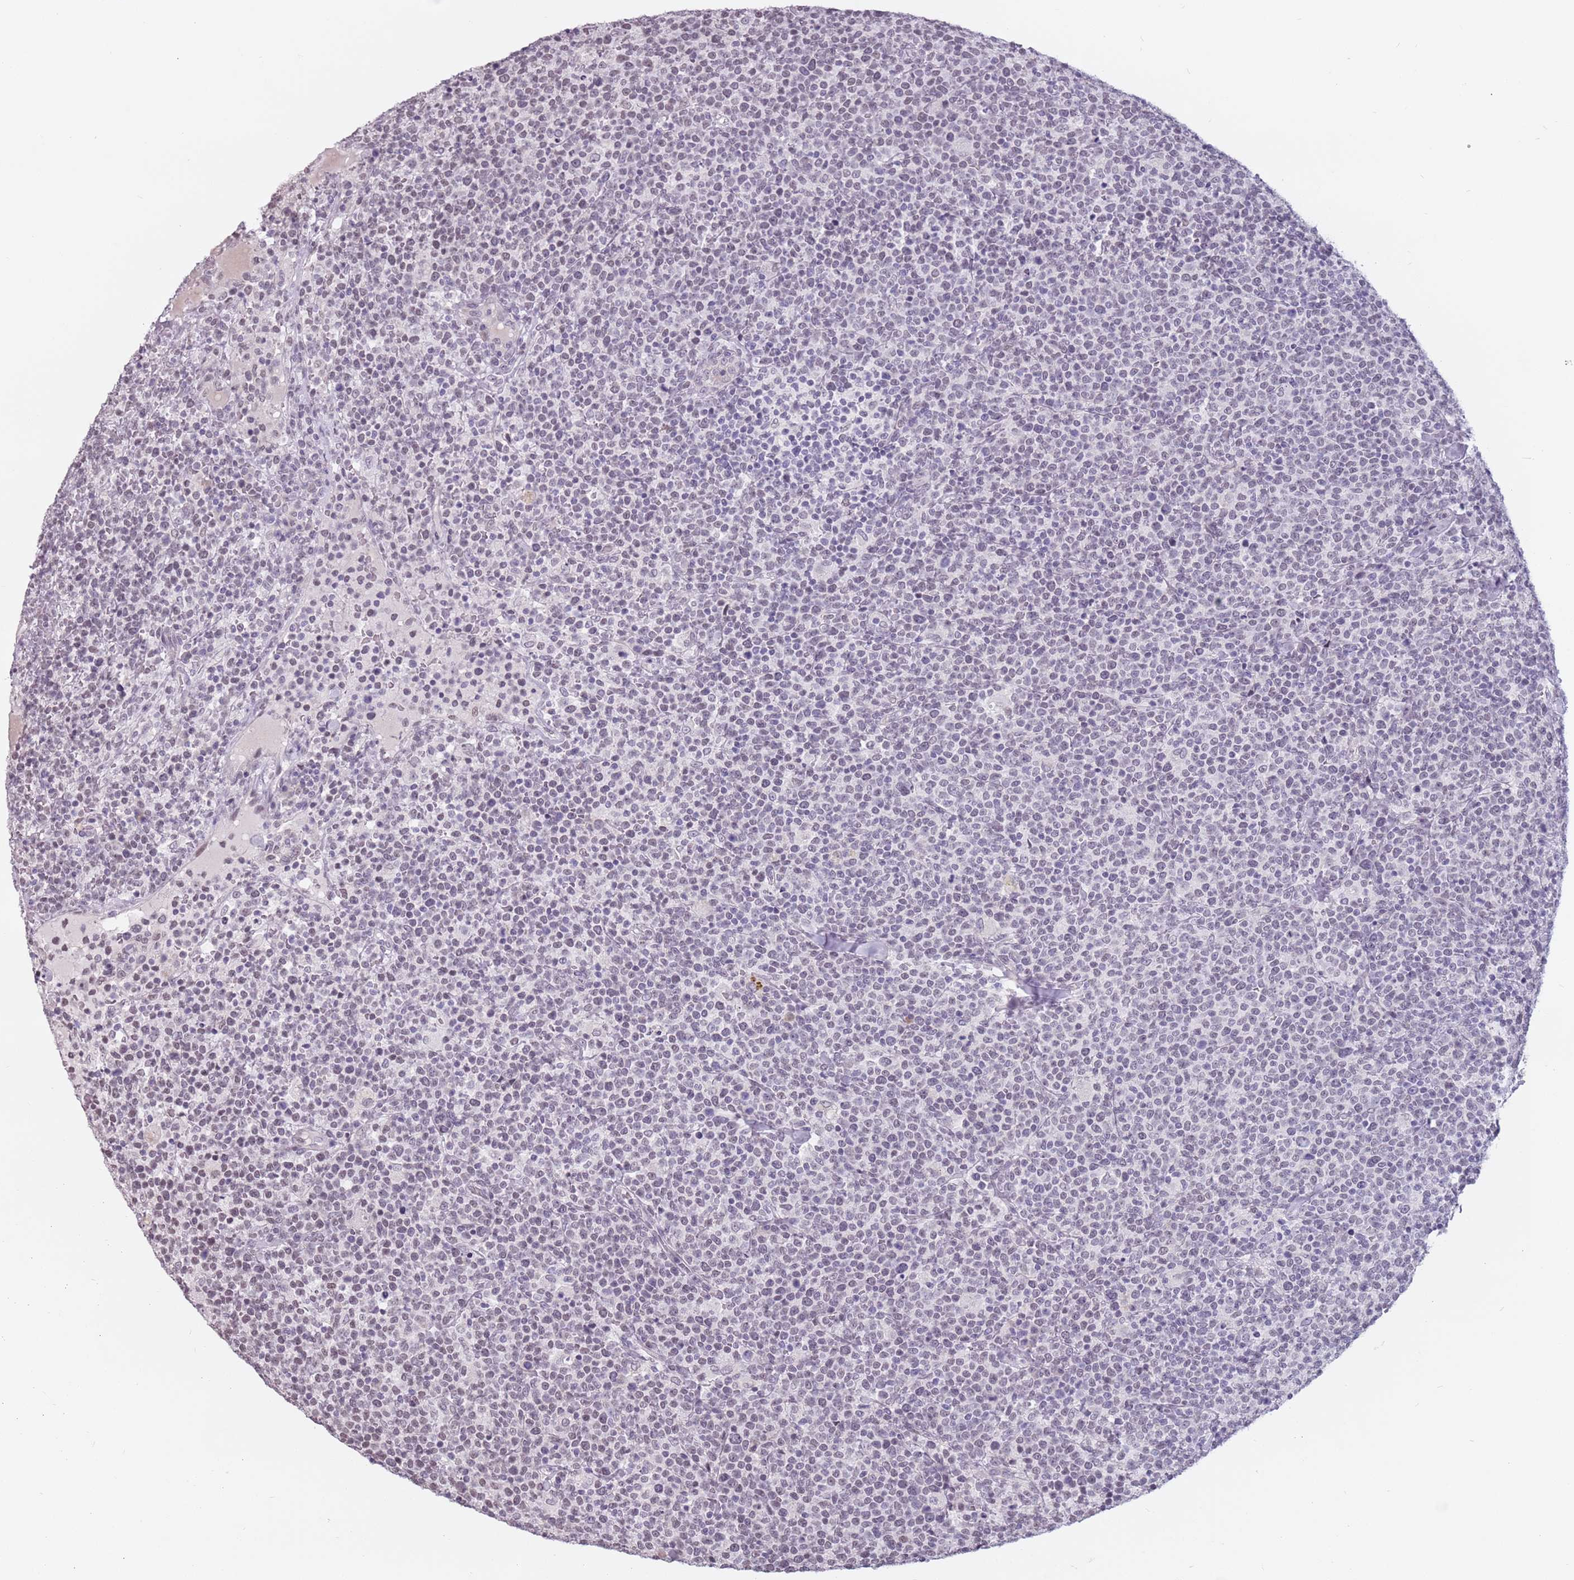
{"staining": {"intensity": "negative", "quantity": "none", "location": "none"}, "tissue": "lymphoma", "cell_type": "Tumor cells", "image_type": "cancer", "snomed": [{"axis": "morphology", "description": "Malignant lymphoma, non-Hodgkin's type, High grade"}, {"axis": "topography", "description": "Lymph node"}], "caption": "Tumor cells are negative for brown protein staining in lymphoma.", "gene": "PTCHD1", "patient": {"sex": "male", "age": 61}}